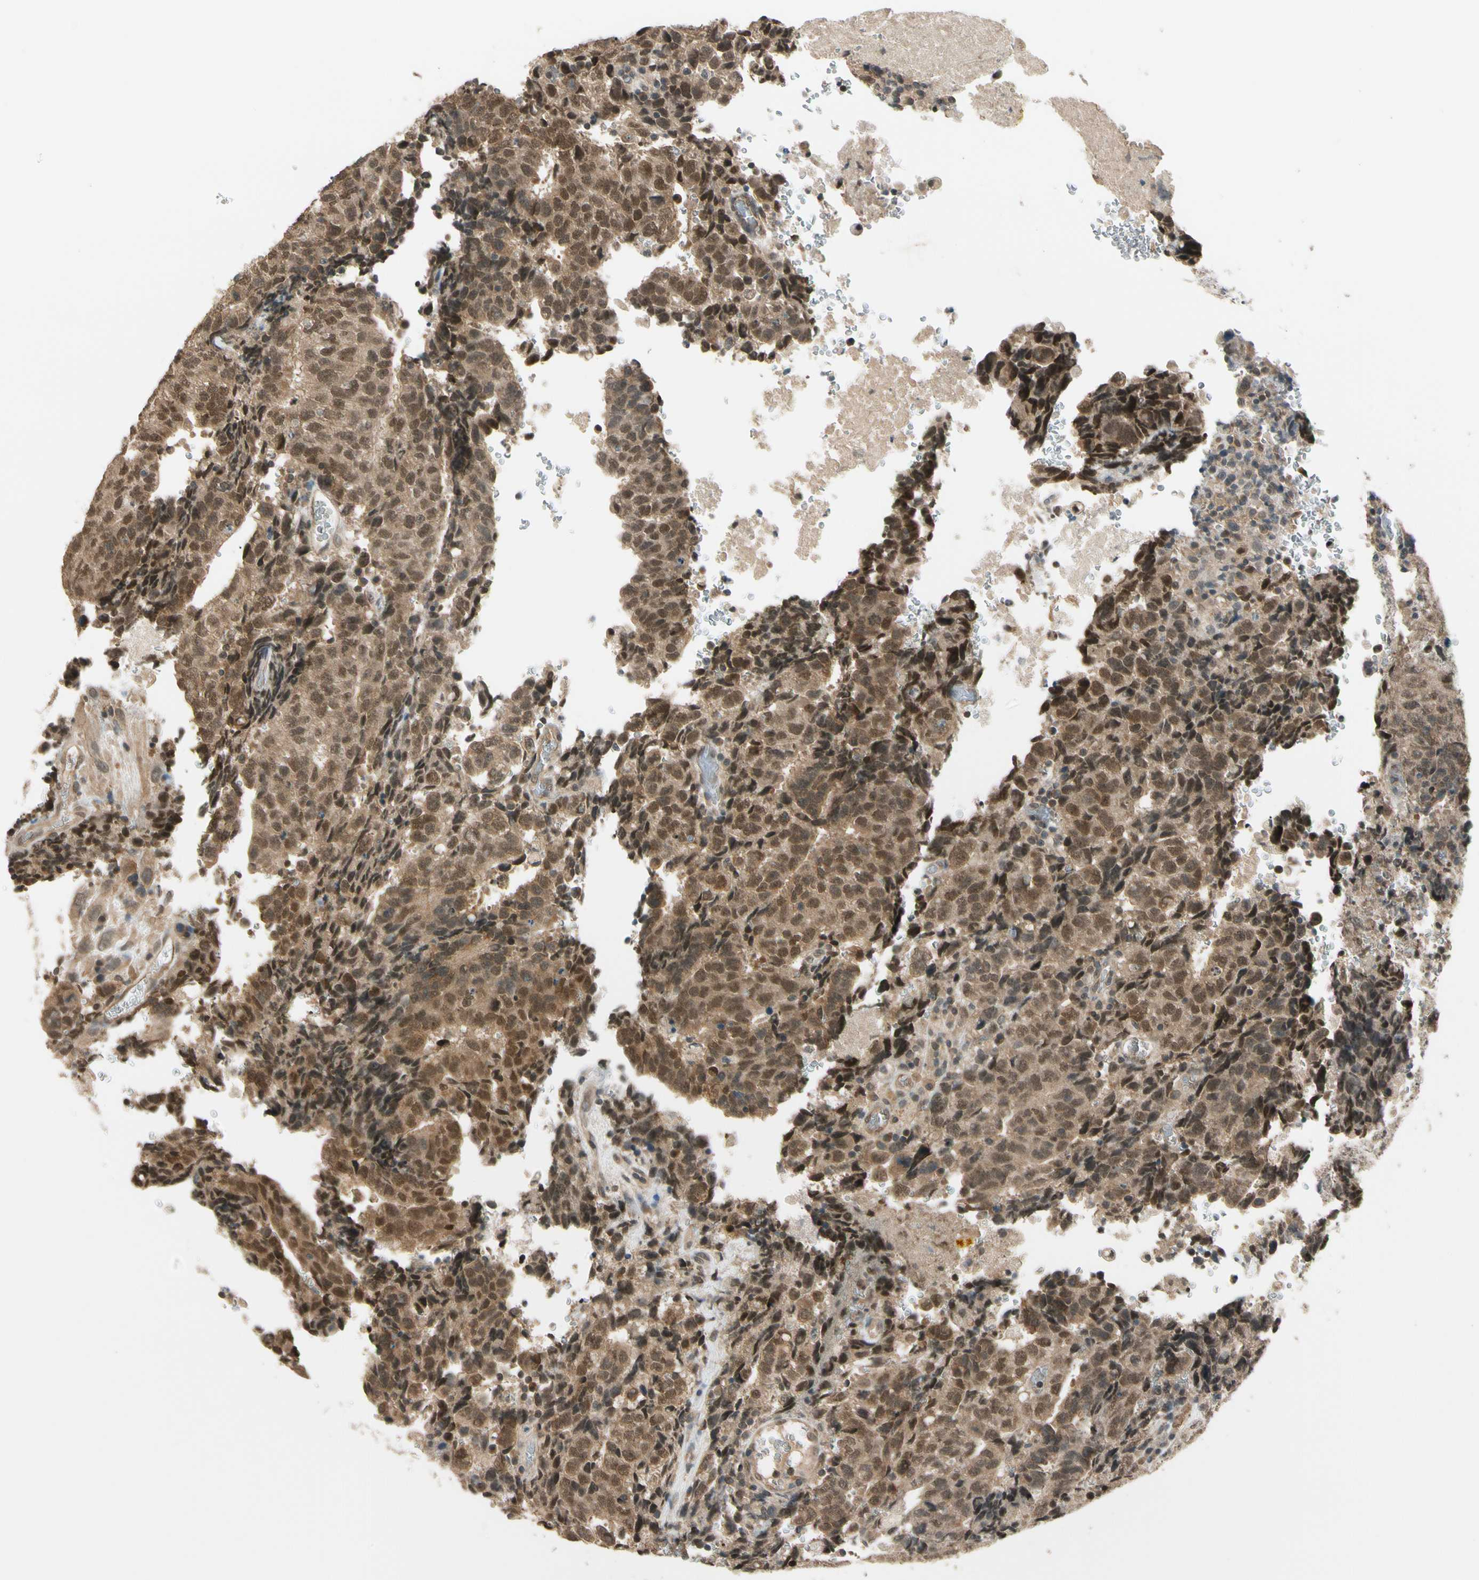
{"staining": {"intensity": "moderate", "quantity": ">75%", "location": "cytoplasmic/membranous,nuclear"}, "tissue": "testis cancer", "cell_type": "Tumor cells", "image_type": "cancer", "snomed": [{"axis": "morphology", "description": "Necrosis, NOS"}, {"axis": "morphology", "description": "Carcinoma, Embryonal, NOS"}, {"axis": "topography", "description": "Testis"}], "caption": "Testis cancer (embryonal carcinoma) tissue demonstrates moderate cytoplasmic/membranous and nuclear expression in about >75% of tumor cells", "gene": "ZSCAN12", "patient": {"sex": "male", "age": 19}}